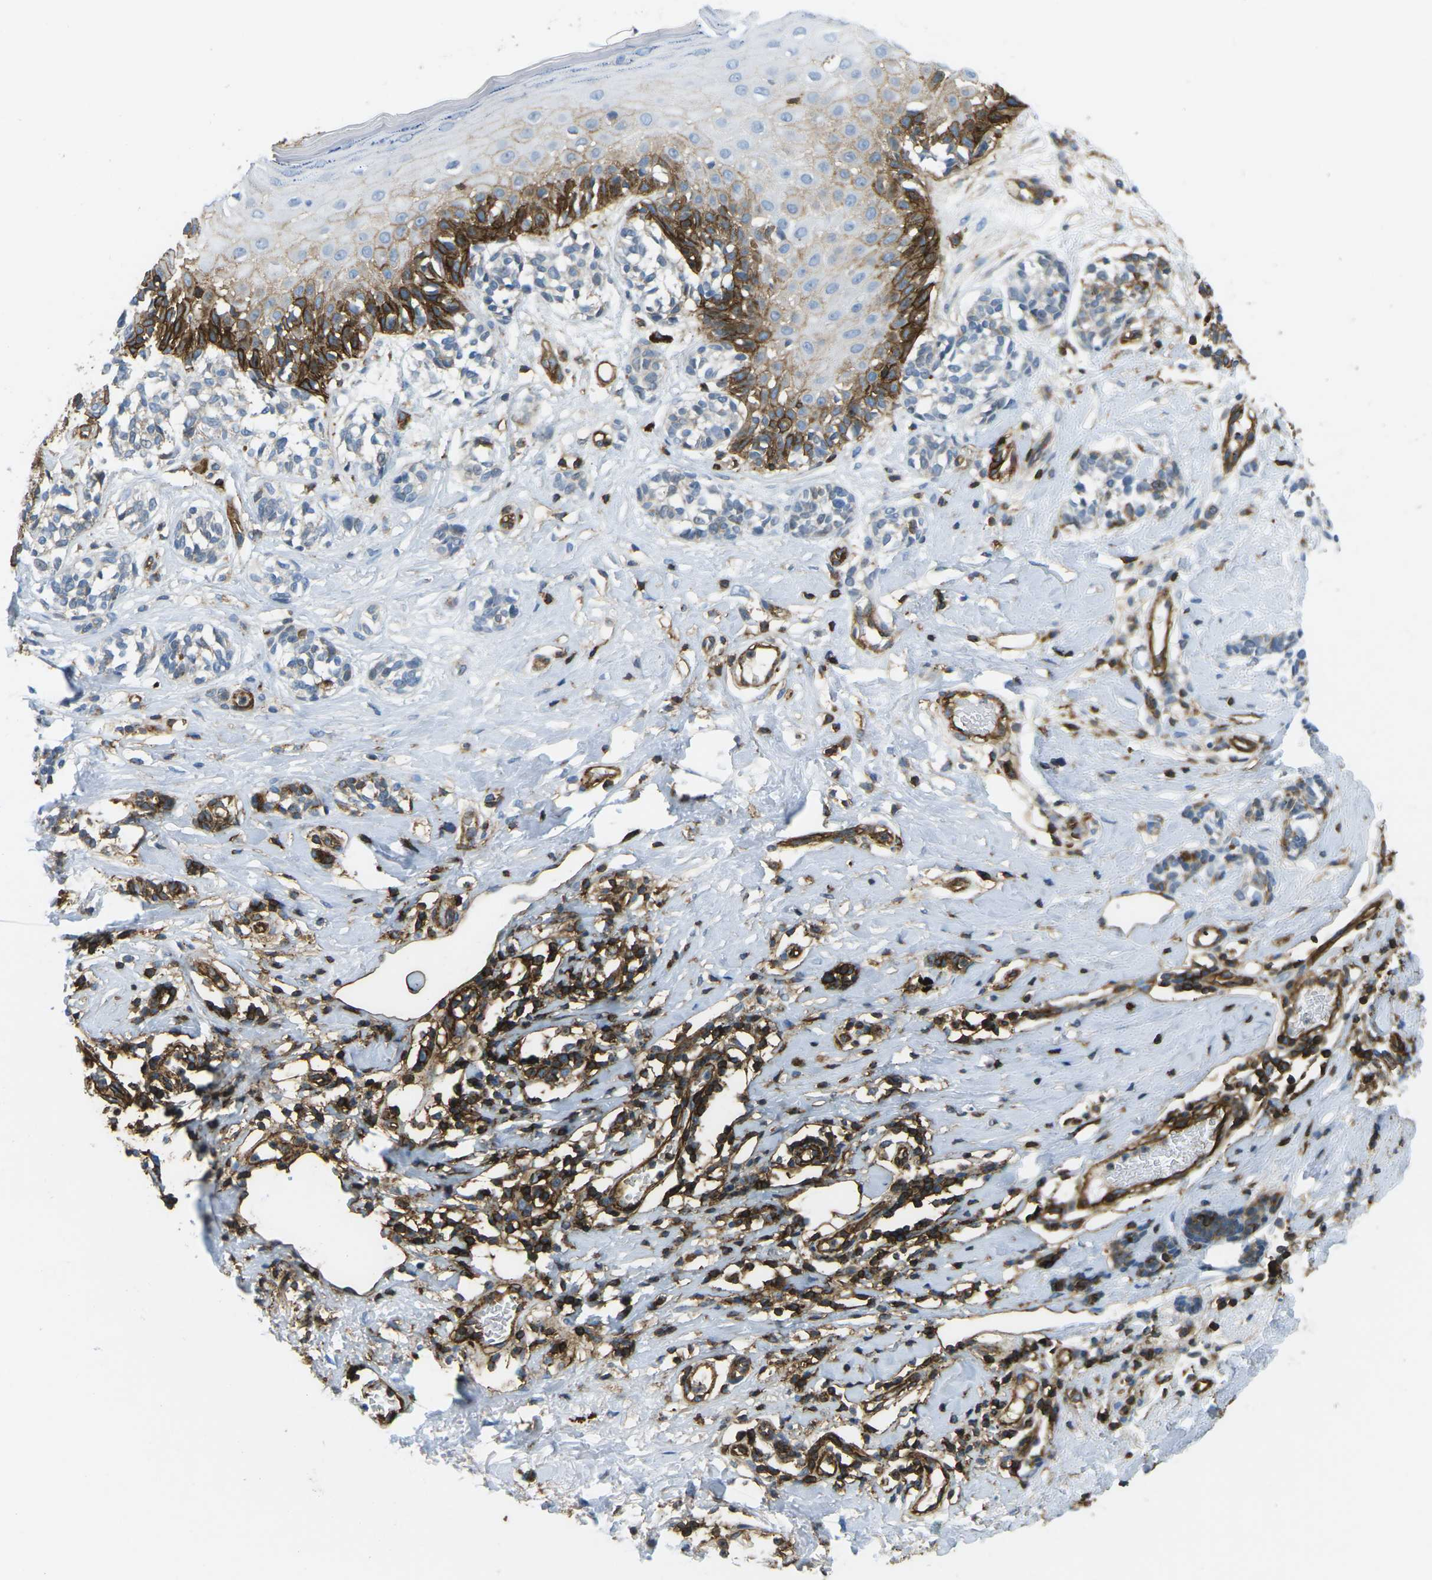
{"staining": {"intensity": "negative", "quantity": "none", "location": "none"}, "tissue": "melanoma", "cell_type": "Tumor cells", "image_type": "cancer", "snomed": [{"axis": "morphology", "description": "Malignant melanoma, NOS"}, {"axis": "topography", "description": "Skin"}], "caption": "Histopathology image shows no significant protein staining in tumor cells of malignant melanoma.", "gene": "HLA-B", "patient": {"sex": "male", "age": 64}}